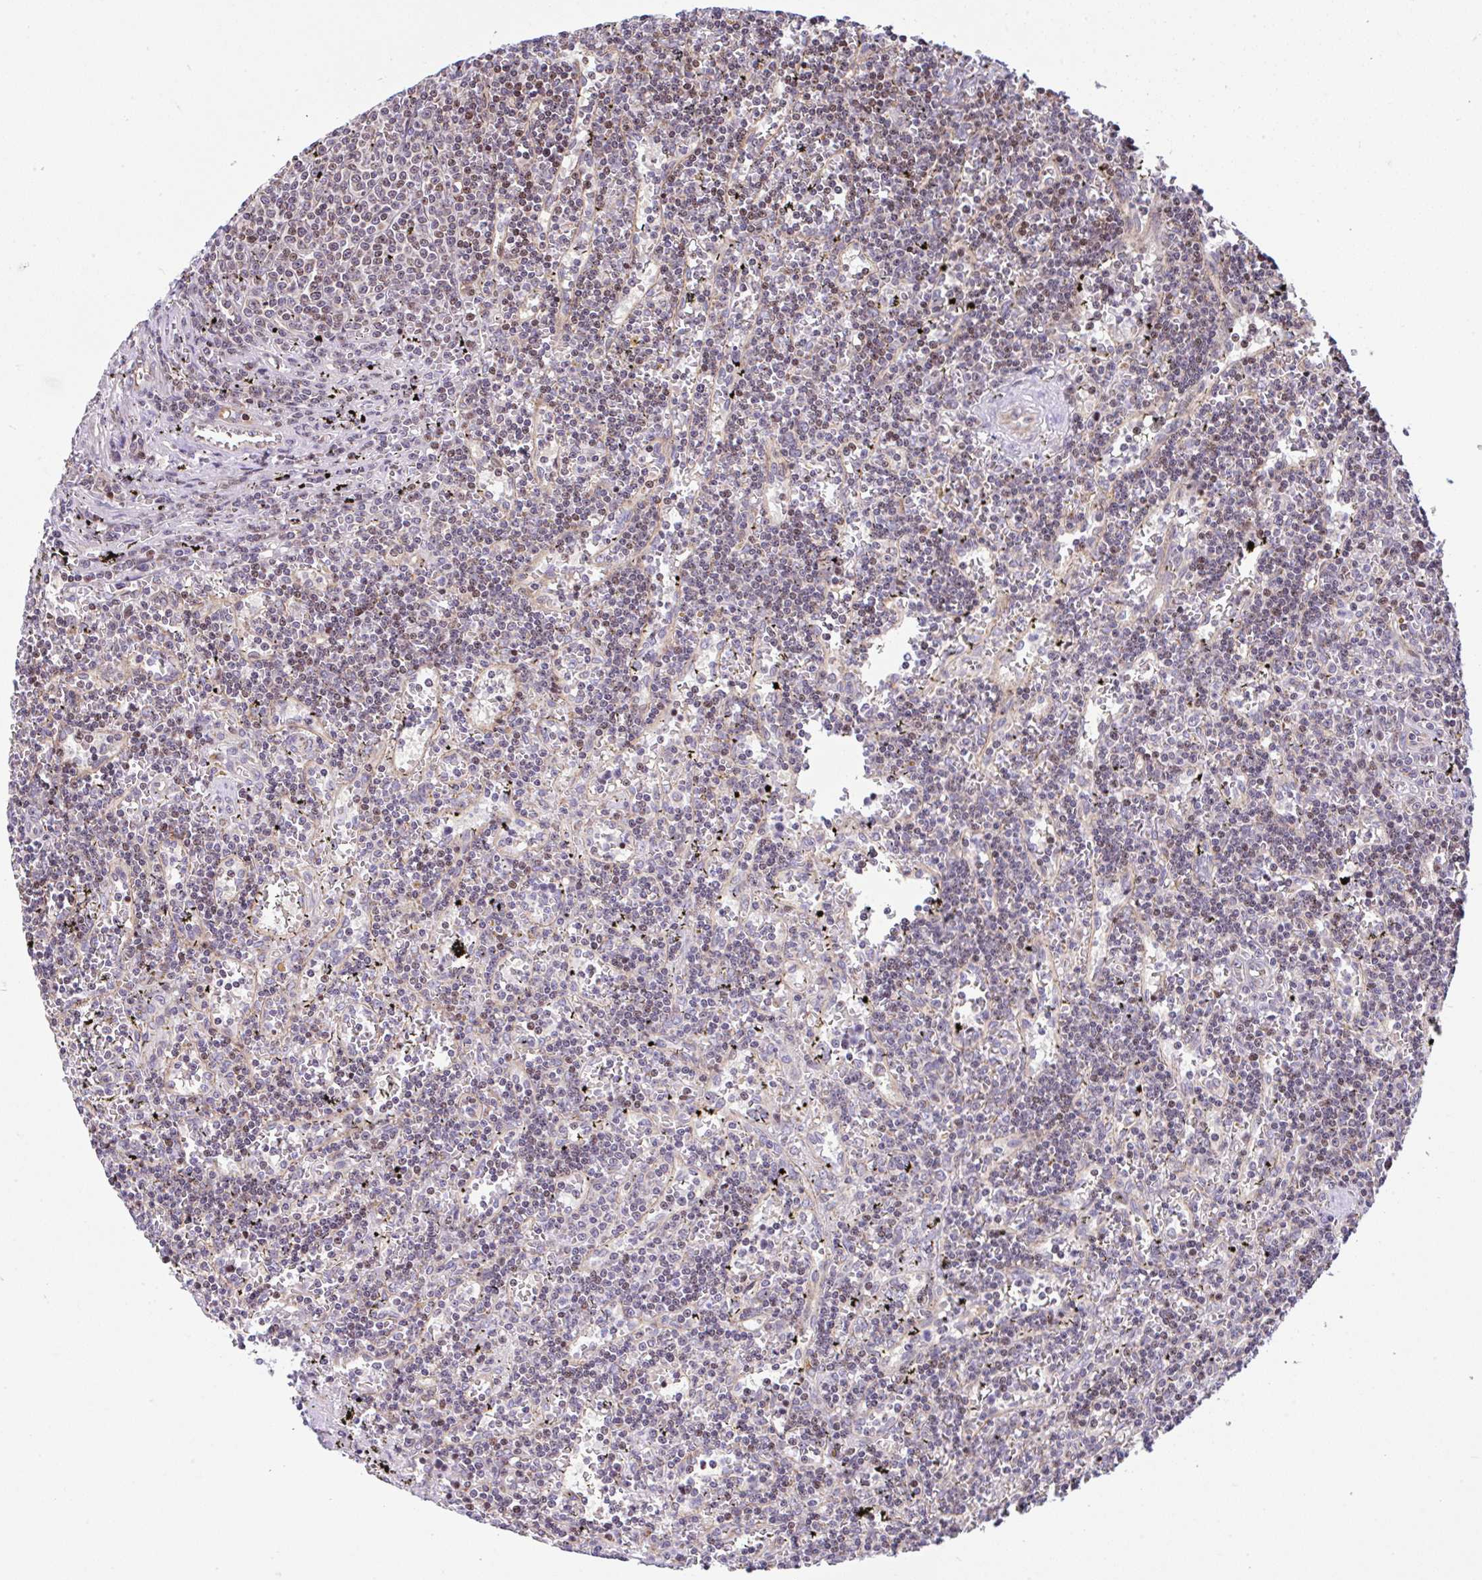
{"staining": {"intensity": "negative", "quantity": "none", "location": "none"}, "tissue": "lymphoma", "cell_type": "Tumor cells", "image_type": "cancer", "snomed": [{"axis": "morphology", "description": "Malignant lymphoma, non-Hodgkin's type, Low grade"}, {"axis": "topography", "description": "Spleen"}], "caption": "Immunohistochemical staining of human low-grade malignant lymphoma, non-Hodgkin's type shows no significant expression in tumor cells. The staining was performed using DAB (3,3'-diaminobenzidine) to visualize the protein expression in brown, while the nuclei were stained in blue with hematoxylin (Magnification: 20x).", "gene": "FIGNL1", "patient": {"sex": "male", "age": 60}}